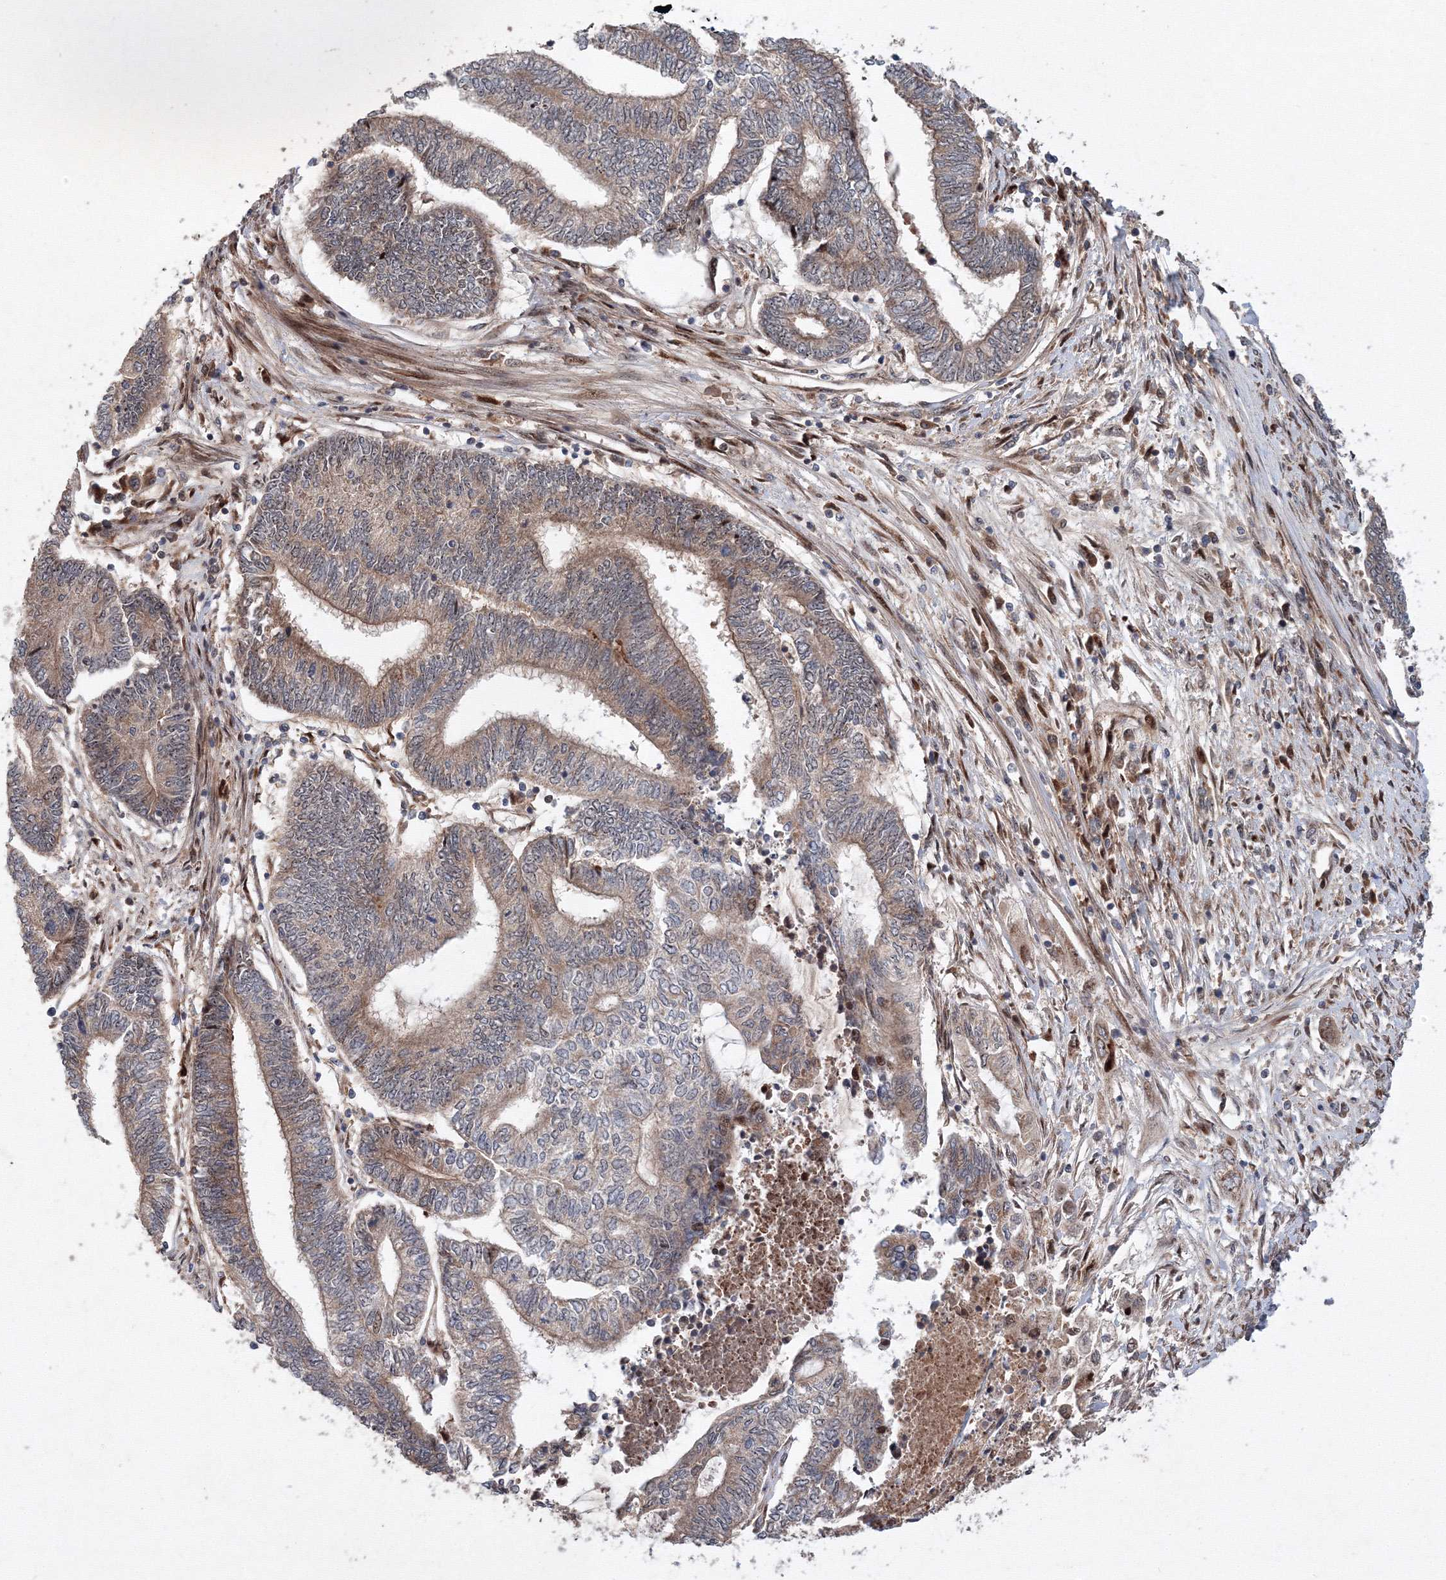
{"staining": {"intensity": "weak", "quantity": "25%-75%", "location": "cytoplasmic/membranous"}, "tissue": "endometrial cancer", "cell_type": "Tumor cells", "image_type": "cancer", "snomed": [{"axis": "morphology", "description": "Adenocarcinoma, NOS"}, {"axis": "topography", "description": "Uterus"}, {"axis": "topography", "description": "Endometrium"}], "caption": "IHC staining of endometrial adenocarcinoma, which displays low levels of weak cytoplasmic/membranous expression in about 25%-75% of tumor cells indicating weak cytoplasmic/membranous protein expression. The staining was performed using DAB (3,3'-diaminobenzidine) (brown) for protein detection and nuclei were counterstained in hematoxylin (blue).", "gene": "ANKAR", "patient": {"sex": "female", "age": 70}}